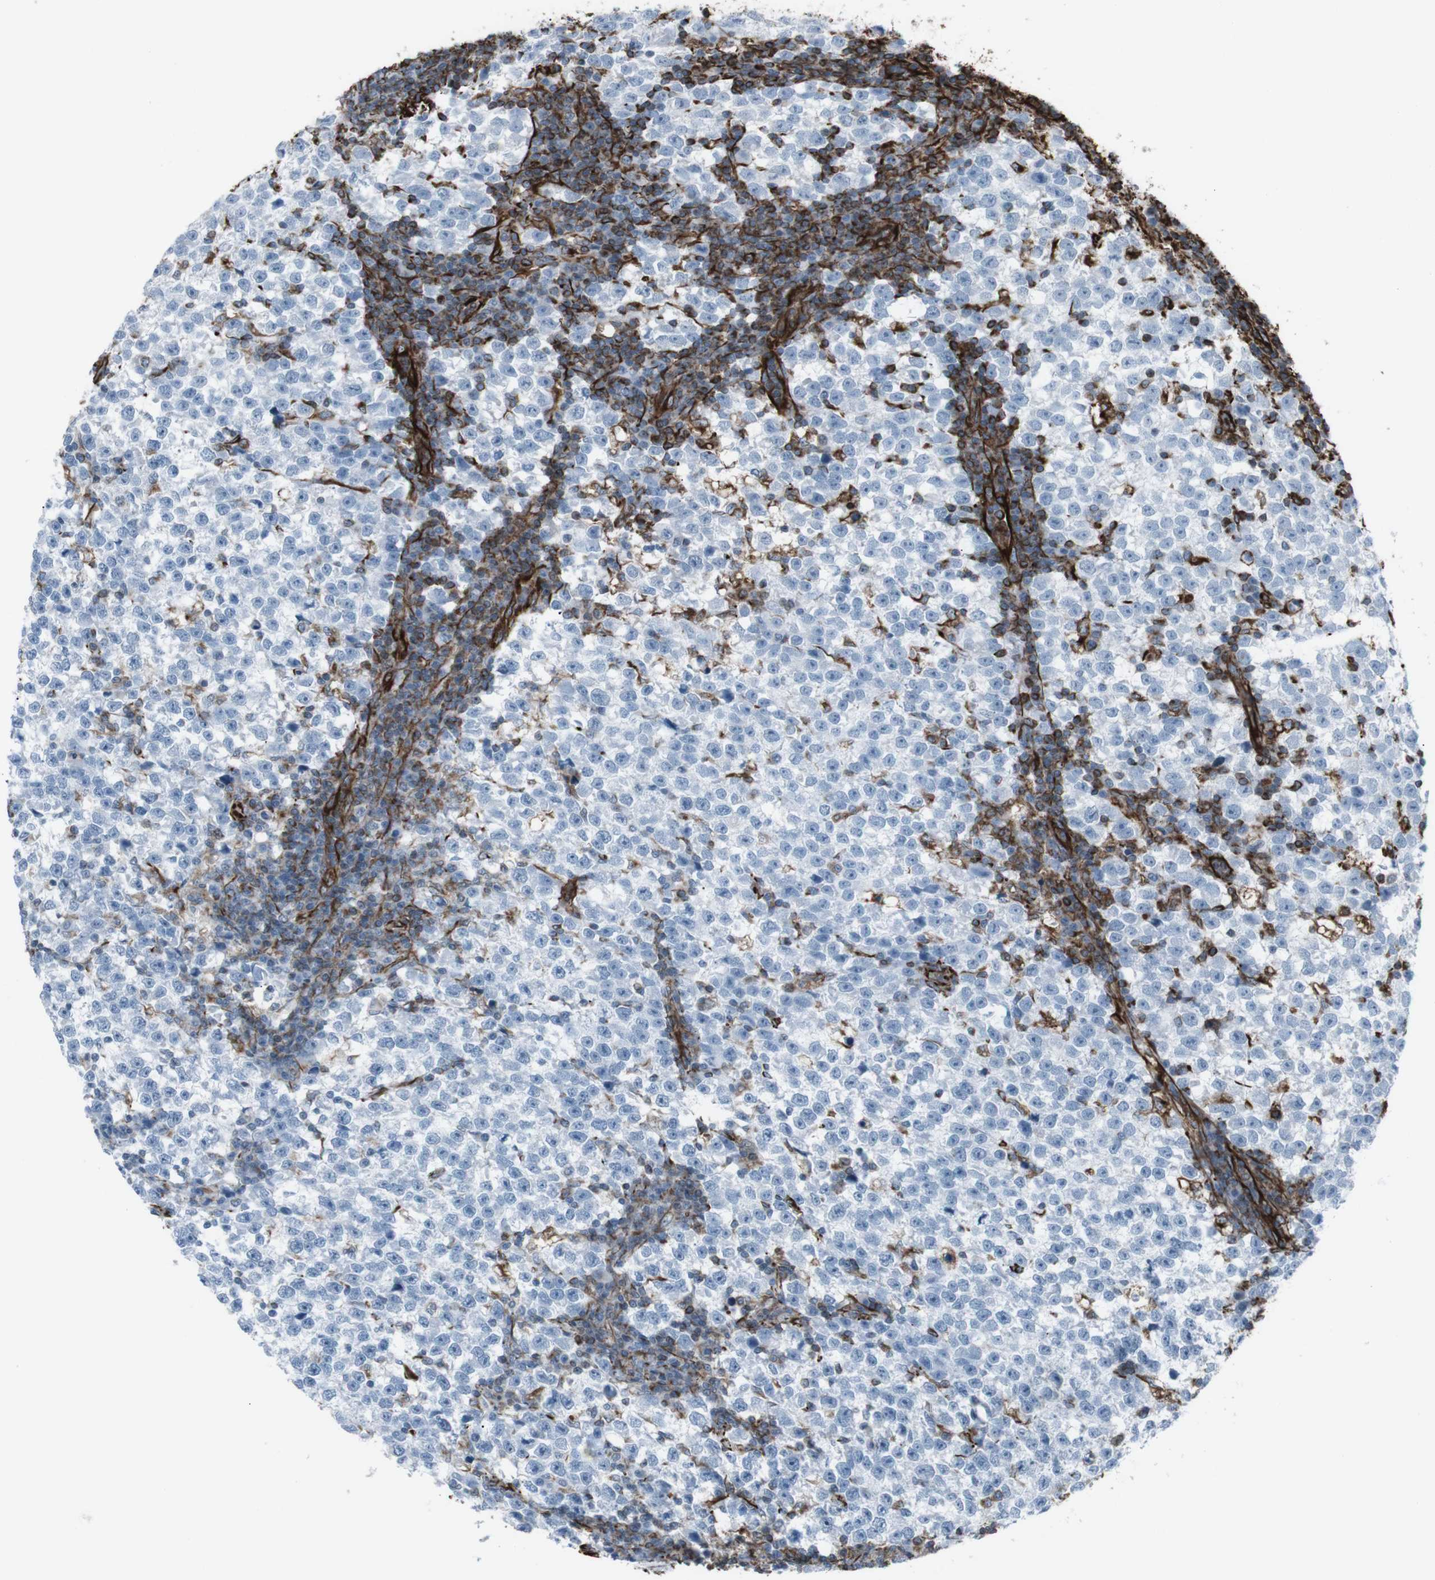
{"staining": {"intensity": "negative", "quantity": "none", "location": "none"}, "tissue": "testis cancer", "cell_type": "Tumor cells", "image_type": "cancer", "snomed": [{"axis": "morphology", "description": "Normal tissue, NOS"}, {"axis": "morphology", "description": "Seminoma, NOS"}, {"axis": "topography", "description": "Testis"}], "caption": "The image reveals no significant expression in tumor cells of testis seminoma.", "gene": "ZDHHC6", "patient": {"sex": "male", "age": 43}}